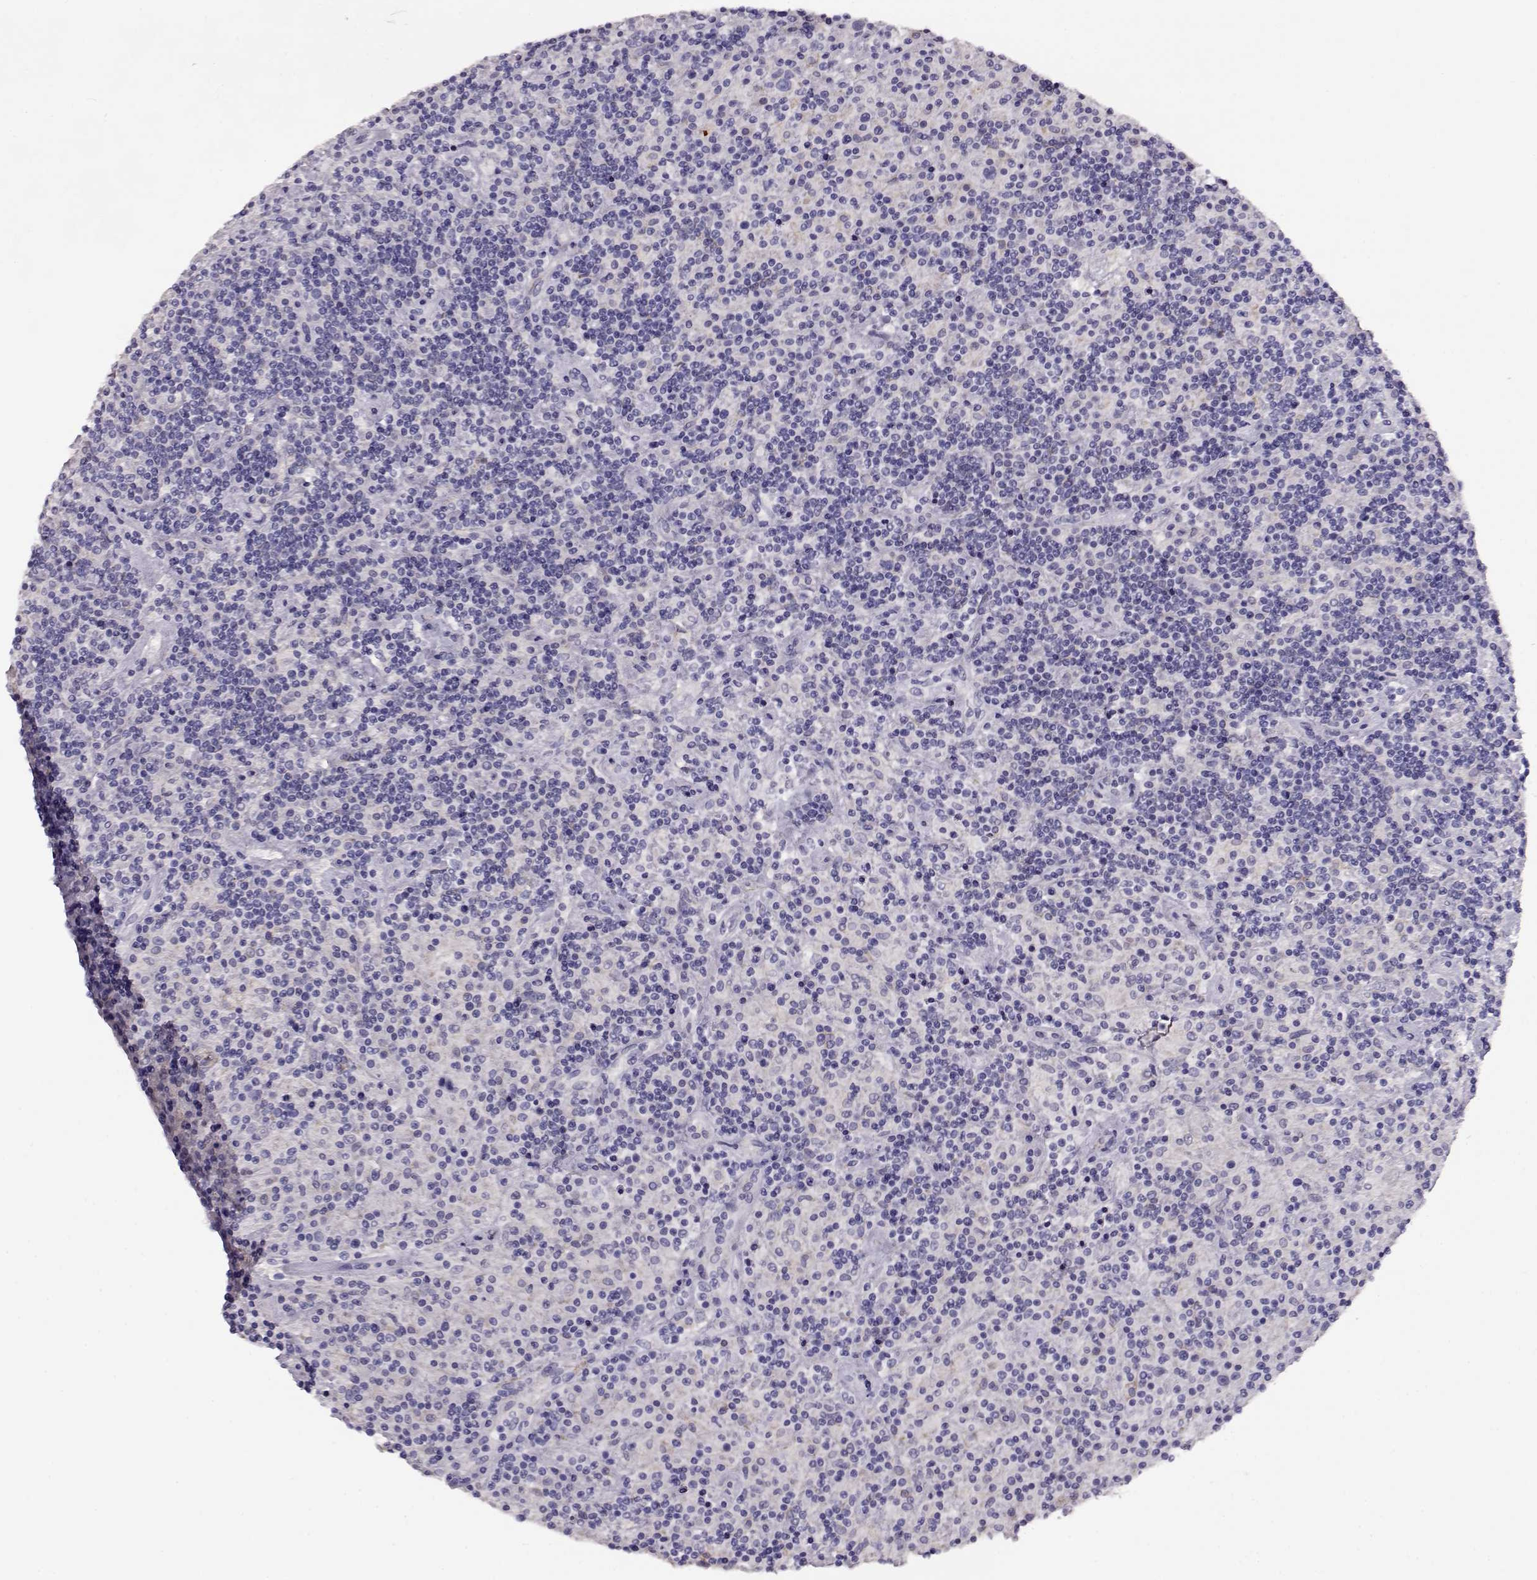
{"staining": {"intensity": "negative", "quantity": "none", "location": "none"}, "tissue": "lymphoma", "cell_type": "Tumor cells", "image_type": "cancer", "snomed": [{"axis": "morphology", "description": "Hodgkin's disease, NOS"}, {"axis": "topography", "description": "Lymph node"}], "caption": "This is an immunohistochemistry photomicrograph of human lymphoma. There is no staining in tumor cells.", "gene": "RBM44", "patient": {"sex": "male", "age": 70}}